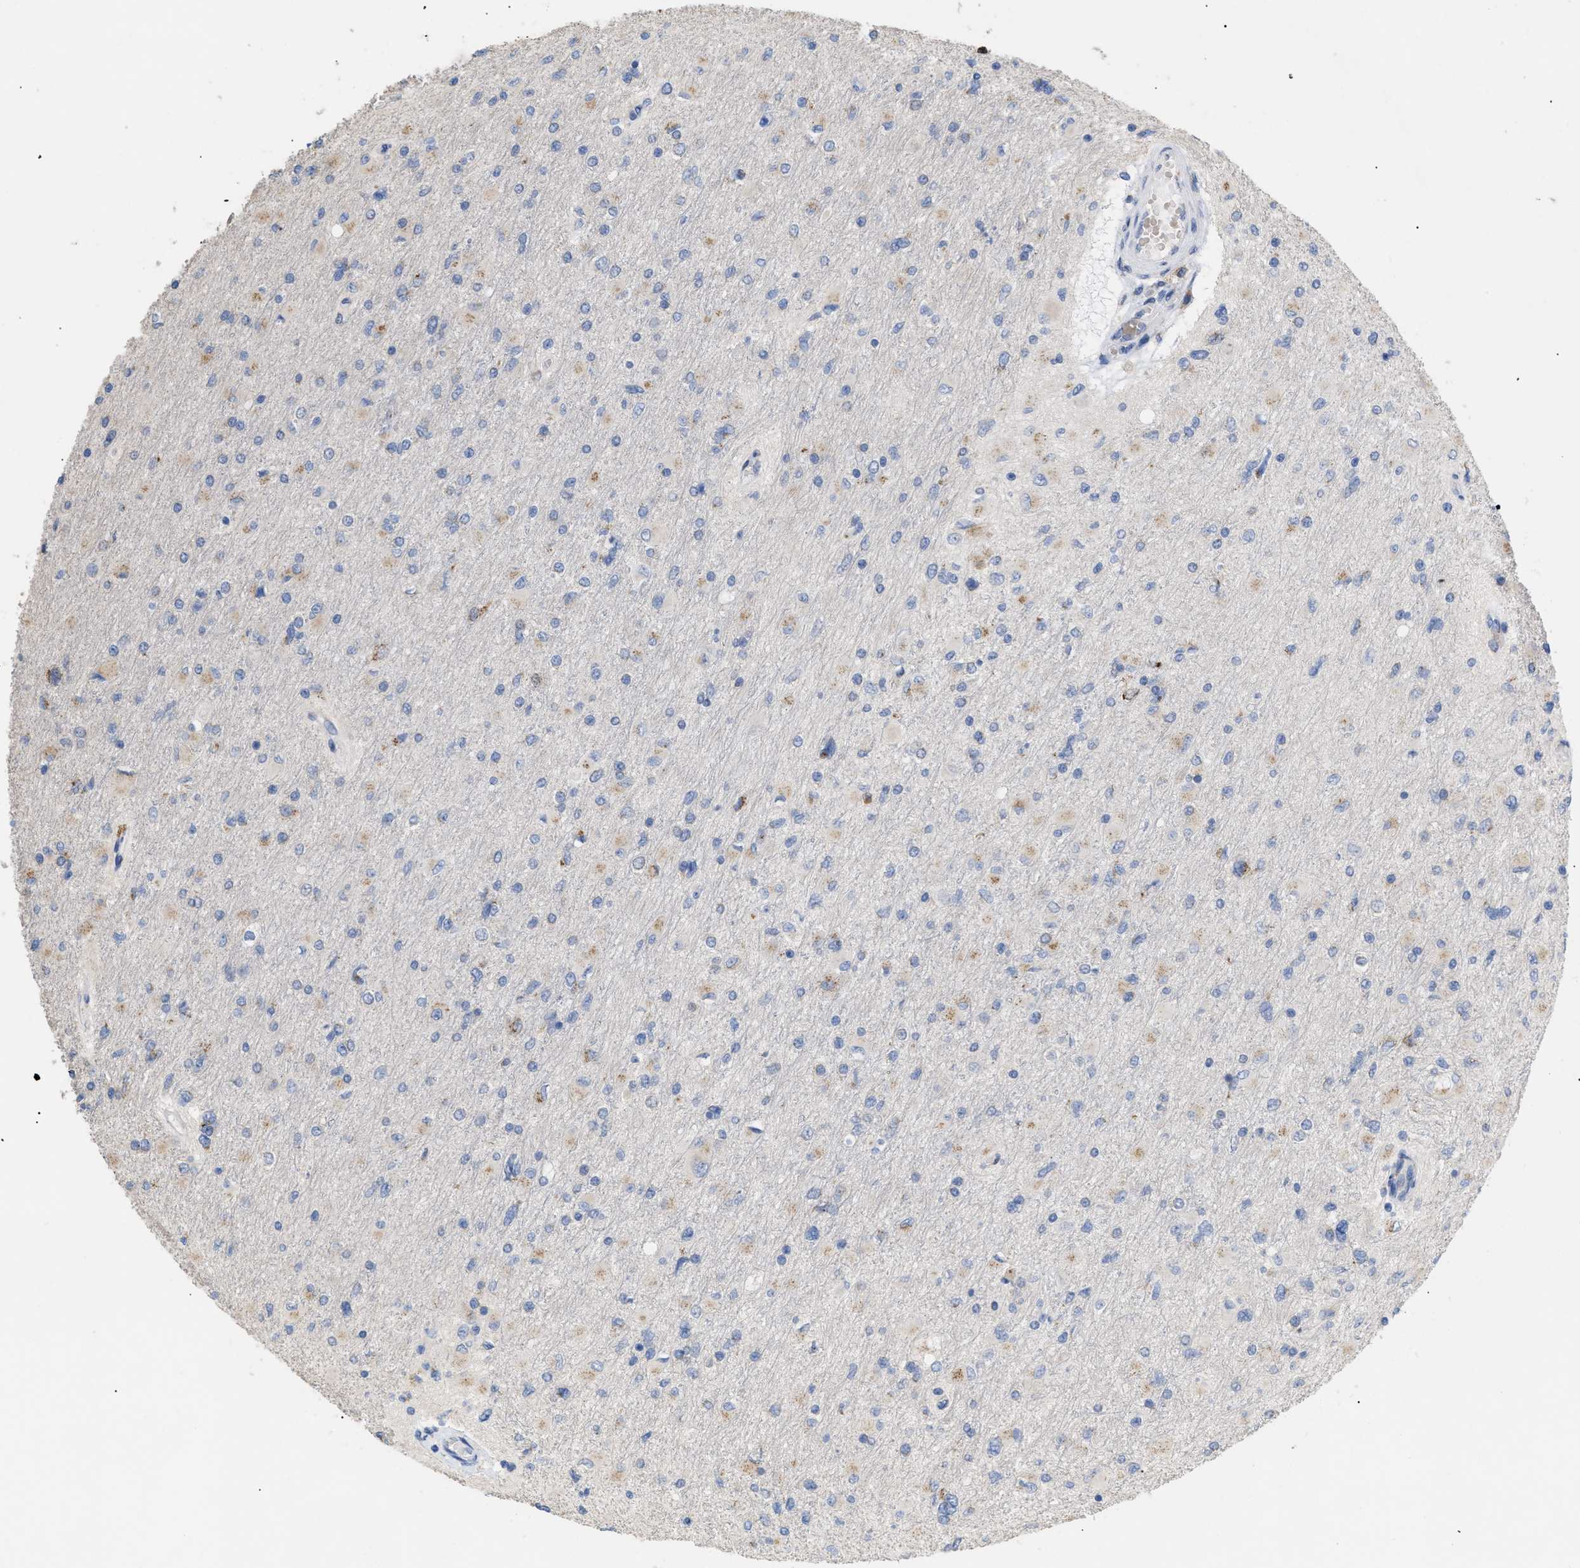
{"staining": {"intensity": "weak", "quantity": "<25%", "location": "cytoplasmic/membranous"}, "tissue": "glioma", "cell_type": "Tumor cells", "image_type": "cancer", "snomed": [{"axis": "morphology", "description": "Glioma, malignant, High grade"}, {"axis": "topography", "description": "Cerebral cortex"}], "caption": "DAB immunohistochemical staining of human glioma shows no significant expression in tumor cells.", "gene": "SLC50A1", "patient": {"sex": "female", "age": 36}}